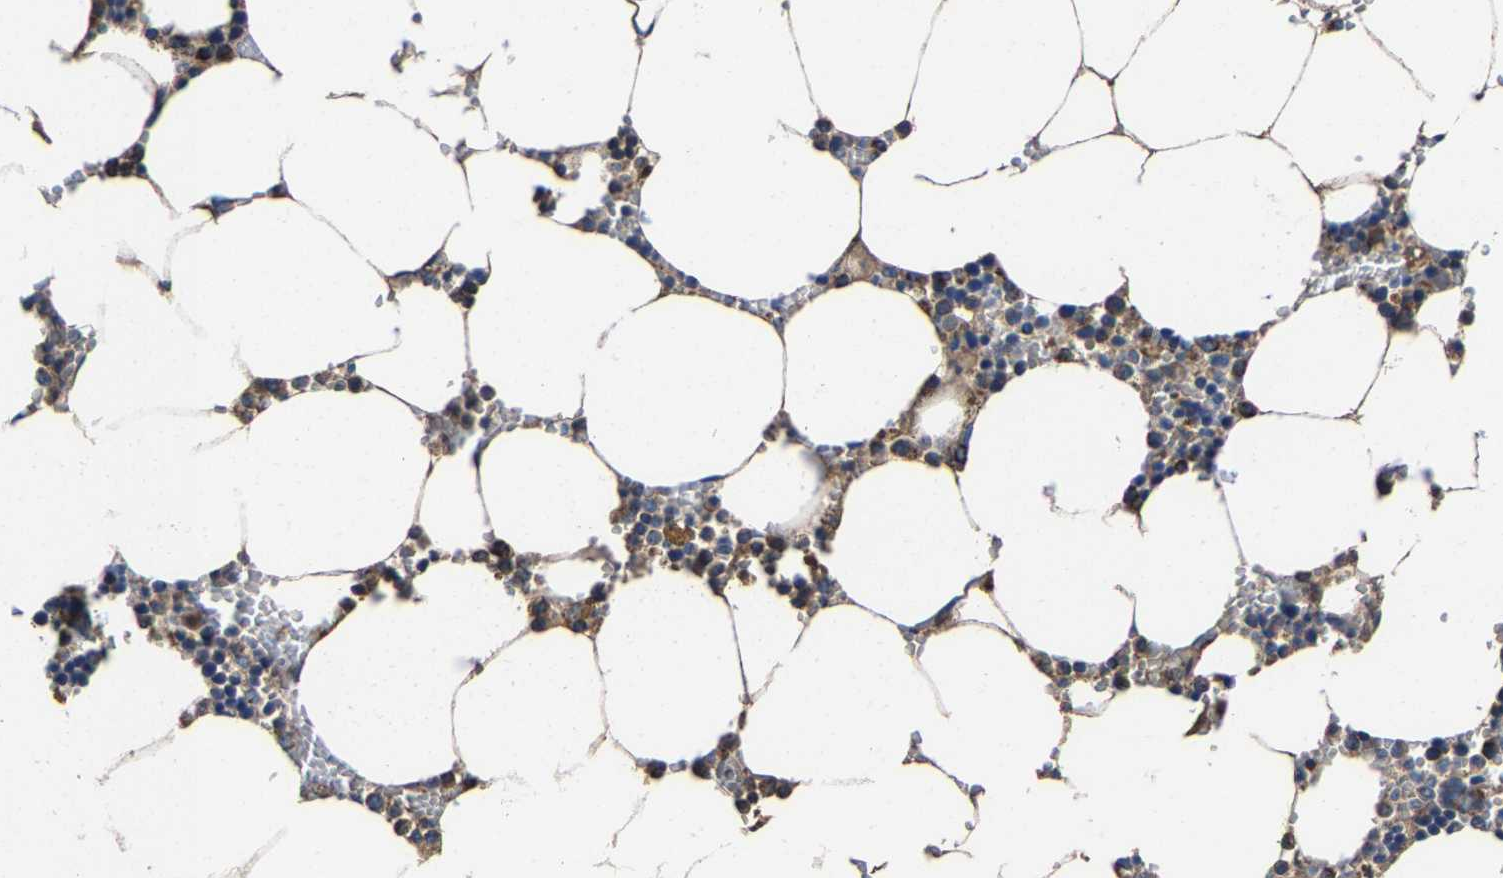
{"staining": {"intensity": "moderate", "quantity": "<25%", "location": "cytoplasmic/membranous"}, "tissue": "bone marrow", "cell_type": "Hematopoietic cells", "image_type": "normal", "snomed": [{"axis": "morphology", "description": "Normal tissue, NOS"}, {"axis": "topography", "description": "Bone marrow"}], "caption": "Protein analysis of benign bone marrow displays moderate cytoplasmic/membranous staining in approximately <25% of hematopoietic cells. The staining was performed using DAB (3,3'-diaminobenzidine) to visualize the protein expression in brown, while the nuclei were stained in blue with hematoxylin (Magnification: 20x).", "gene": "ZCCHC7", "patient": {"sex": "male", "age": 70}}